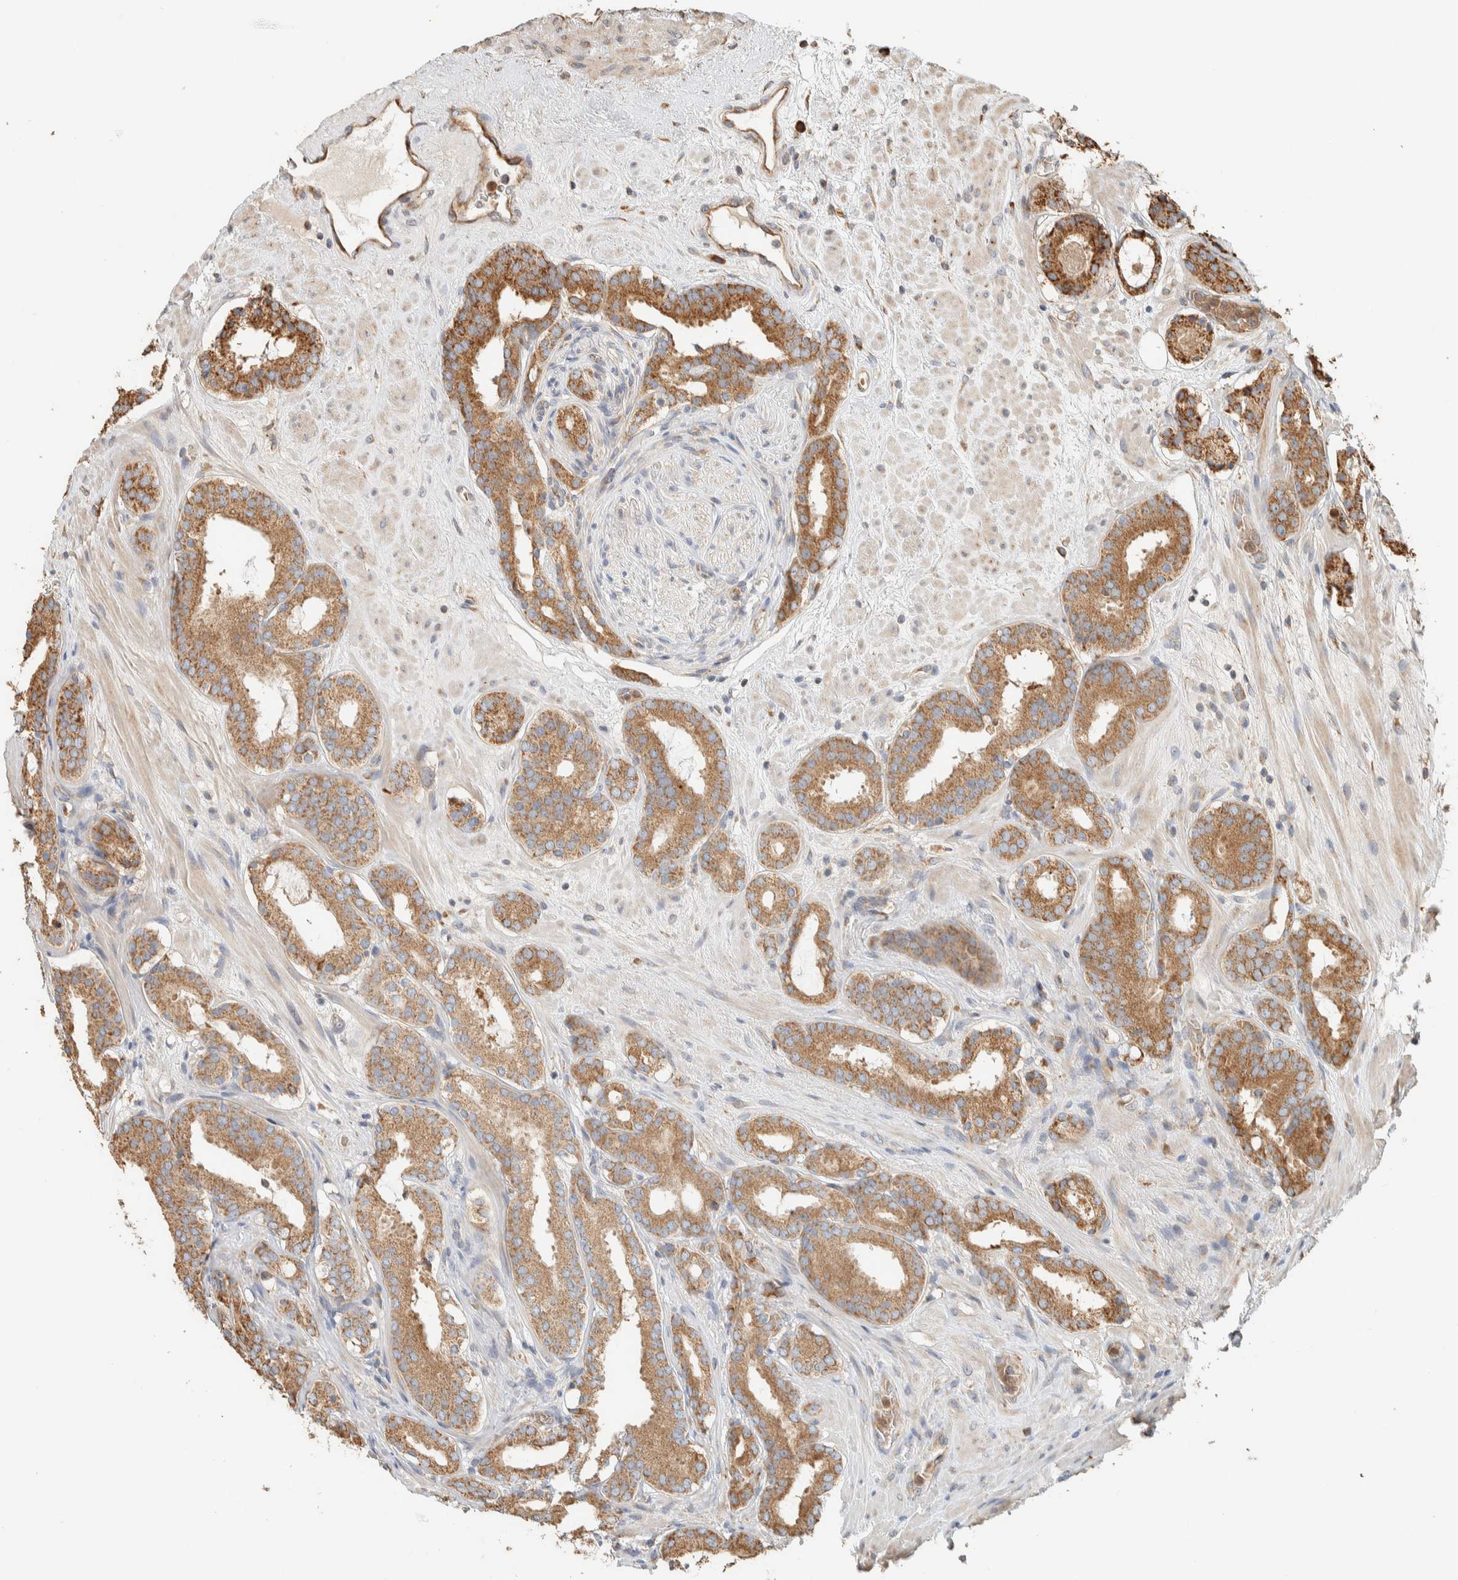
{"staining": {"intensity": "moderate", "quantity": ">75%", "location": "cytoplasmic/membranous"}, "tissue": "prostate cancer", "cell_type": "Tumor cells", "image_type": "cancer", "snomed": [{"axis": "morphology", "description": "Adenocarcinoma, Low grade"}, {"axis": "topography", "description": "Prostate"}], "caption": "Immunohistochemistry of human adenocarcinoma (low-grade) (prostate) demonstrates medium levels of moderate cytoplasmic/membranous positivity in approximately >75% of tumor cells.", "gene": "RAB11FIP1", "patient": {"sex": "male", "age": 69}}